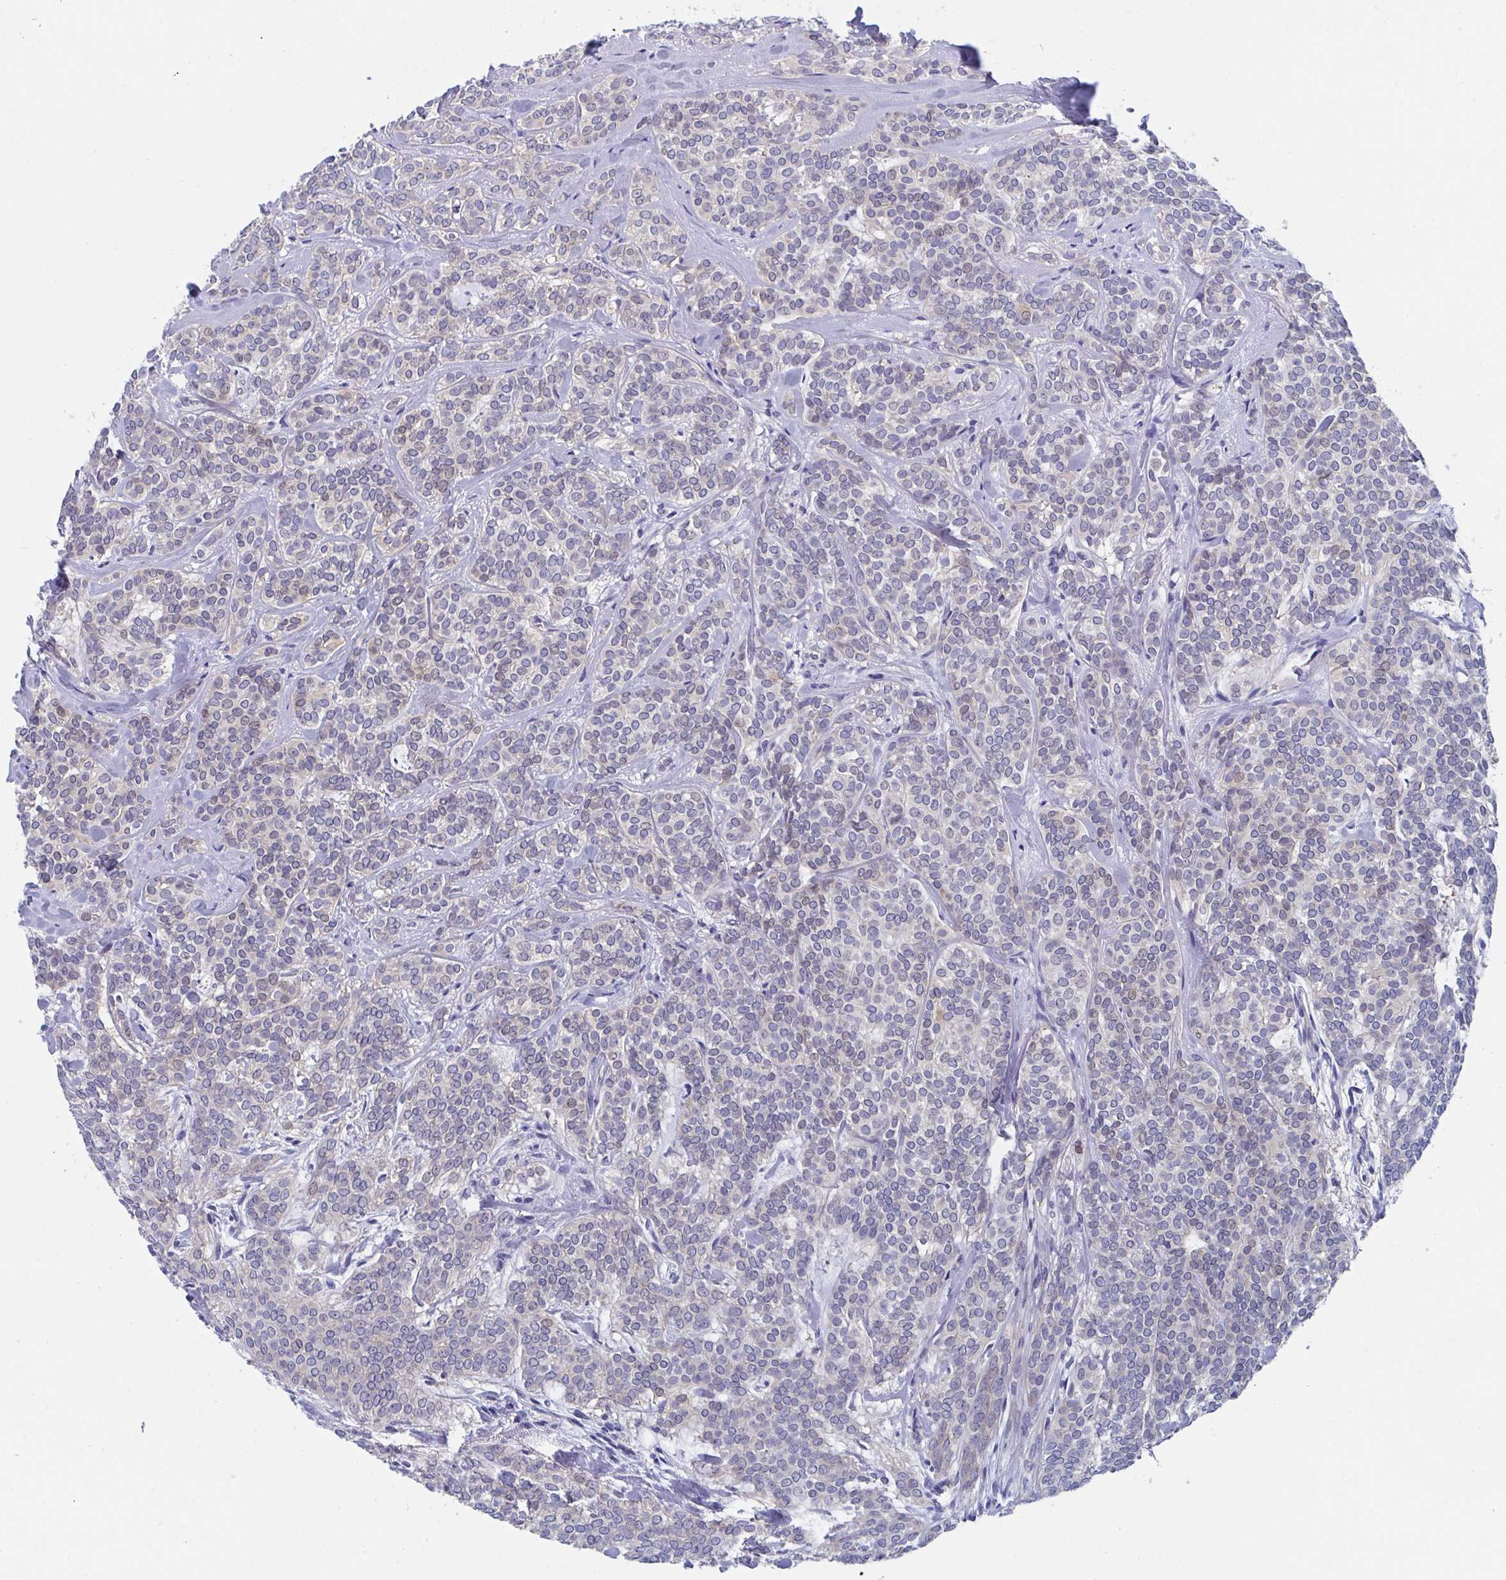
{"staining": {"intensity": "moderate", "quantity": "<25%", "location": "cytoplasmic/membranous,nuclear"}, "tissue": "head and neck cancer", "cell_type": "Tumor cells", "image_type": "cancer", "snomed": [{"axis": "morphology", "description": "Adenocarcinoma, NOS"}, {"axis": "topography", "description": "Head-Neck"}], "caption": "Immunohistochemistry histopathology image of human adenocarcinoma (head and neck) stained for a protein (brown), which demonstrates low levels of moderate cytoplasmic/membranous and nuclear expression in approximately <25% of tumor cells.", "gene": "P2RX3", "patient": {"sex": "female", "age": 57}}